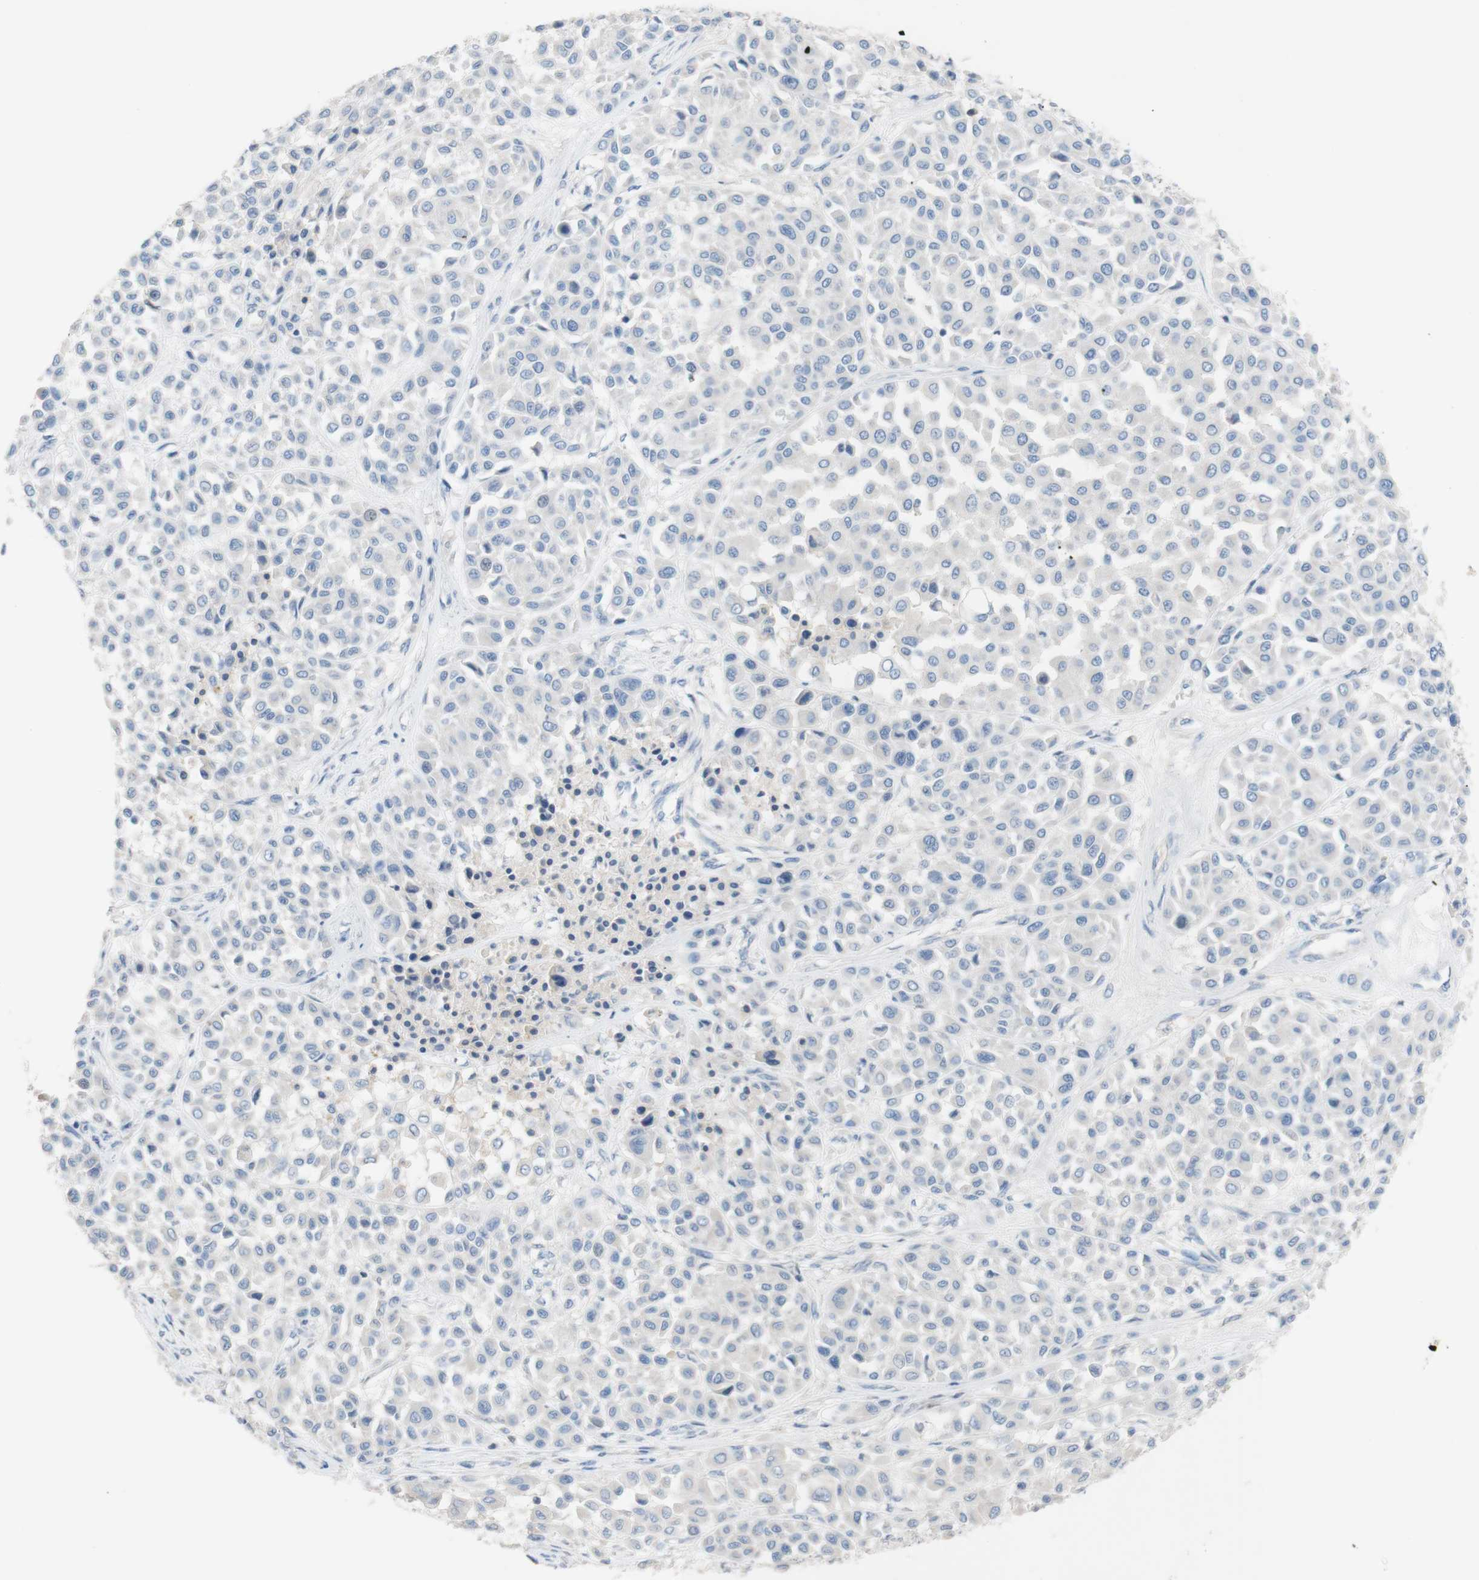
{"staining": {"intensity": "negative", "quantity": "none", "location": "none"}, "tissue": "melanoma", "cell_type": "Tumor cells", "image_type": "cancer", "snomed": [{"axis": "morphology", "description": "Malignant melanoma, Metastatic site"}, {"axis": "topography", "description": "Soft tissue"}], "caption": "IHC photomicrograph of malignant melanoma (metastatic site) stained for a protein (brown), which displays no staining in tumor cells.", "gene": "PACSIN1", "patient": {"sex": "male", "age": 41}}